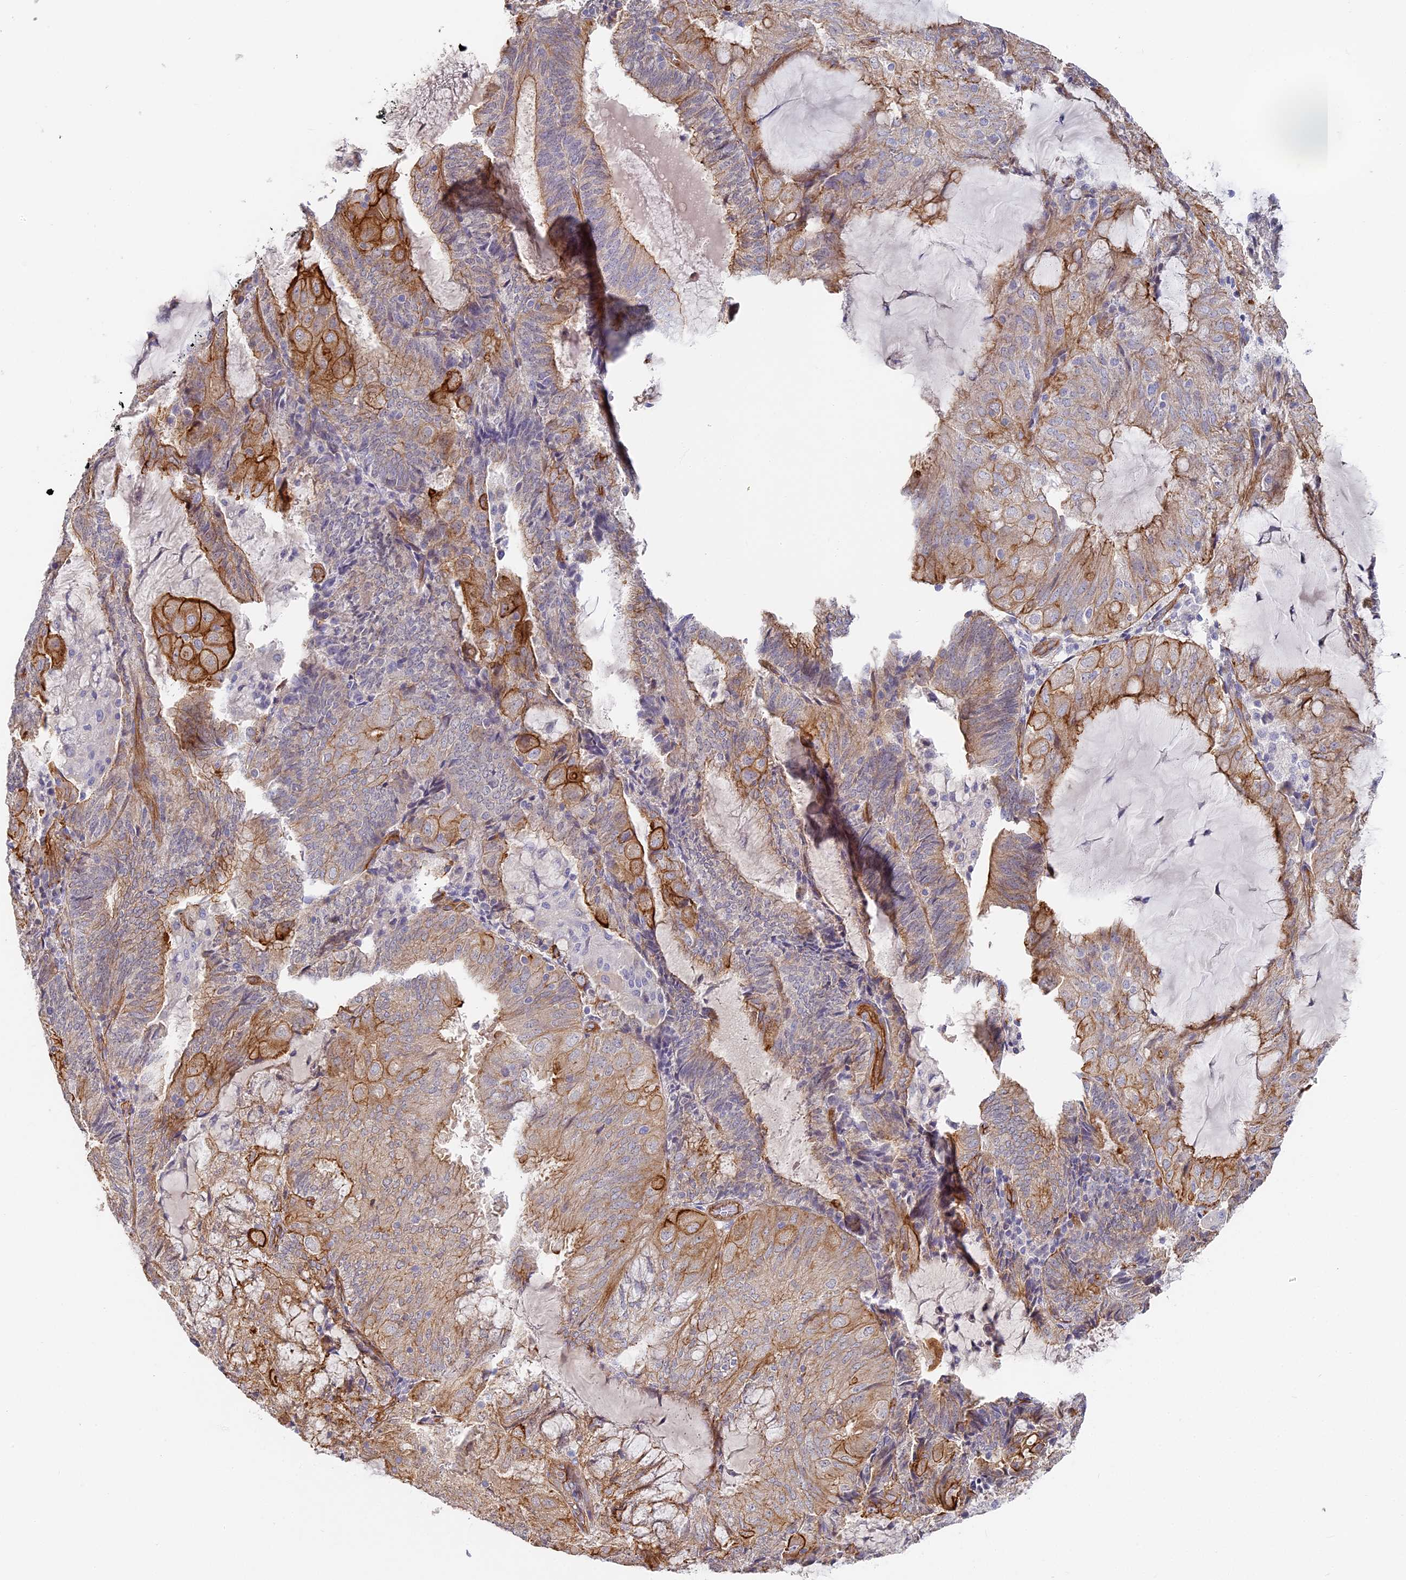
{"staining": {"intensity": "moderate", "quantity": "25%-75%", "location": "cytoplasmic/membranous"}, "tissue": "endometrial cancer", "cell_type": "Tumor cells", "image_type": "cancer", "snomed": [{"axis": "morphology", "description": "Adenocarcinoma, NOS"}, {"axis": "topography", "description": "Endometrium"}], "caption": "Immunohistochemical staining of human endometrial cancer exhibits medium levels of moderate cytoplasmic/membranous protein expression in approximately 25%-75% of tumor cells.", "gene": "CCDC30", "patient": {"sex": "female", "age": 81}}